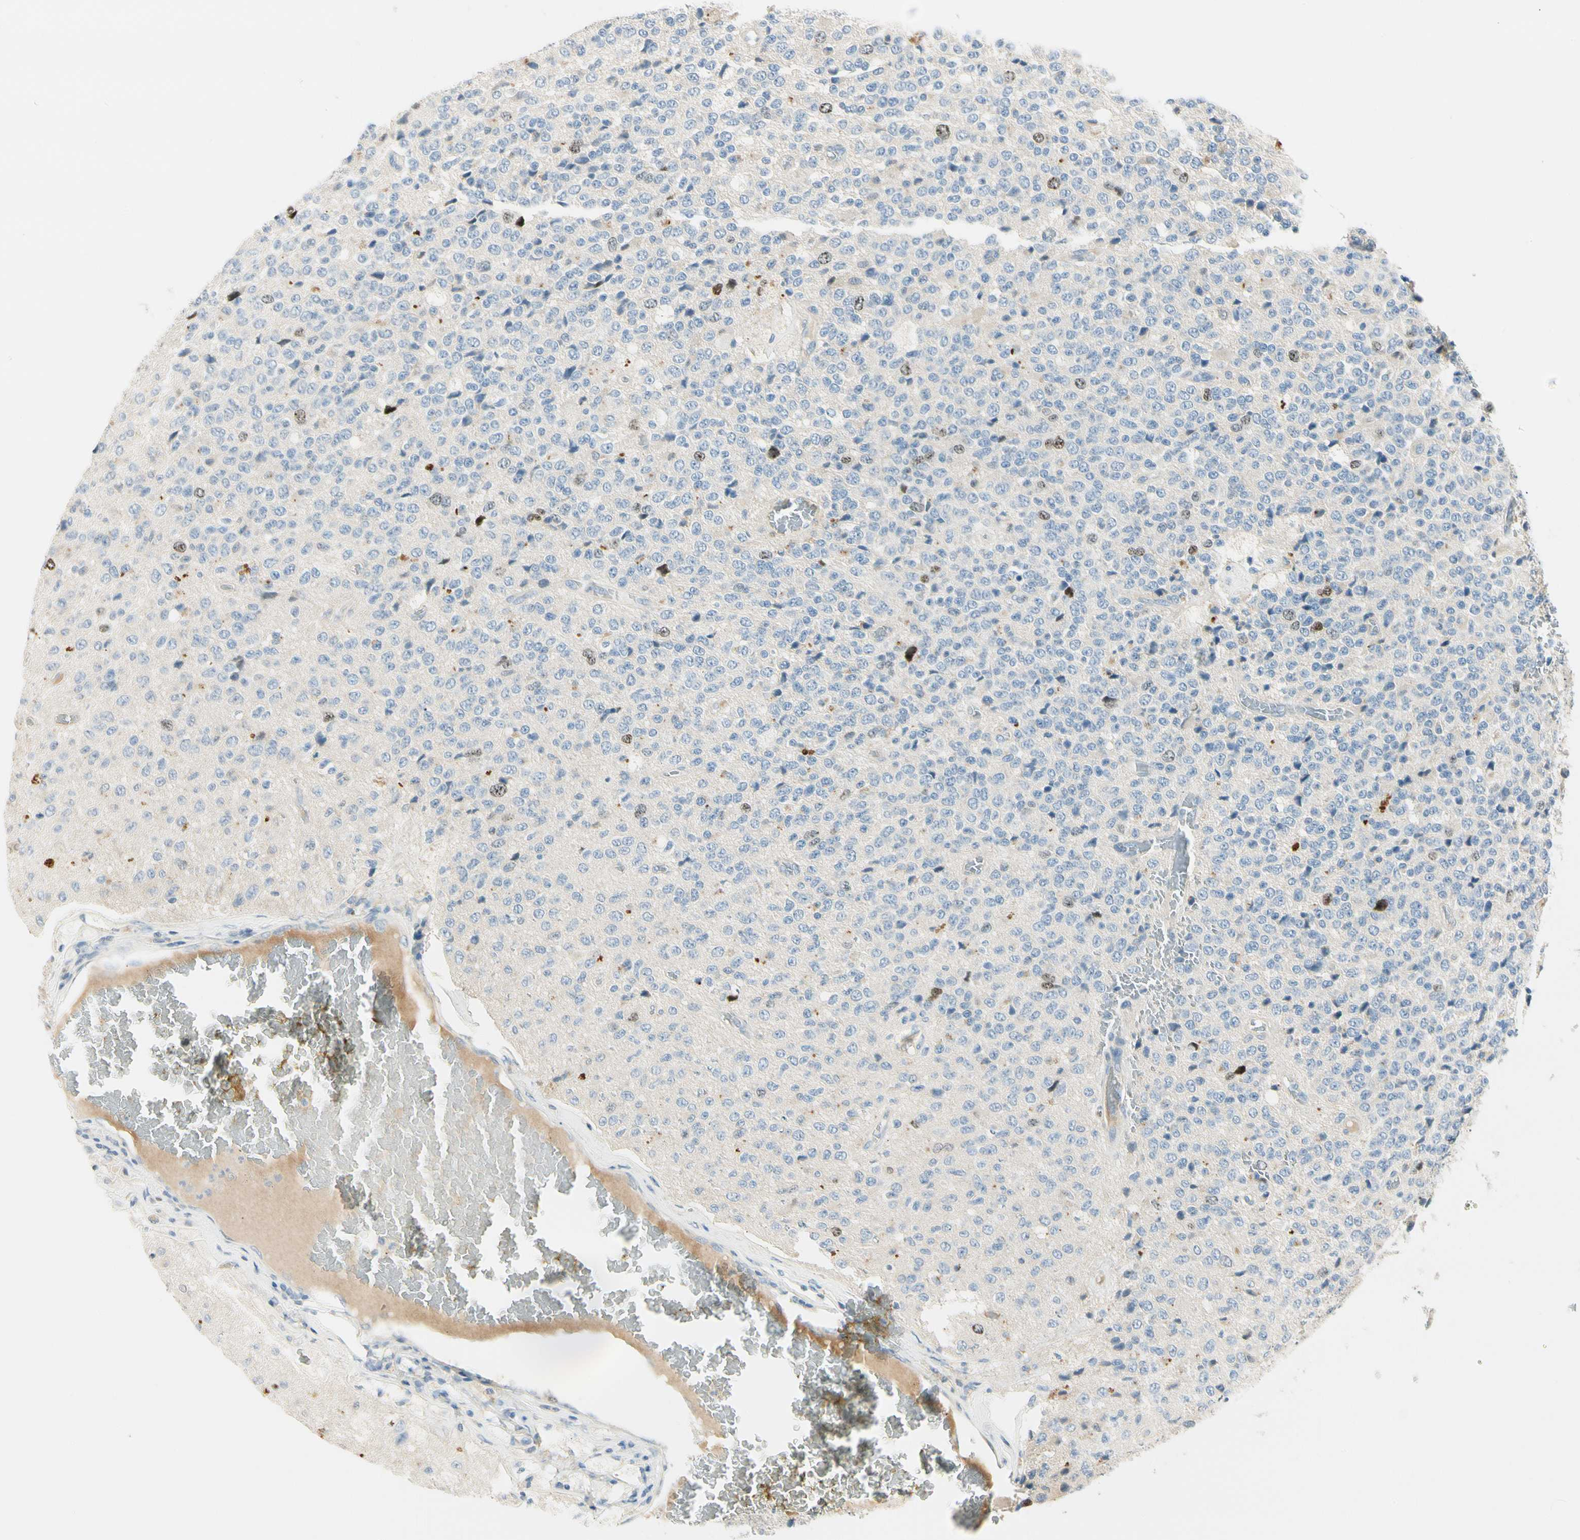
{"staining": {"intensity": "moderate", "quantity": "<25%", "location": "nuclear"}, "tissue": "glioma", "cell_type": "Tumor cells", "image_type": "cancer", "snomed": [{"axis": "morphology", "description": "Glioma, malignant, High grade"}, {"axis": "topography", "description": "pancreas cauda"}], "caption": "This is a micrograph of immunohistochemistry staining of glioma, which shows moderate staining in the nuclear of tumor cells.", "gene": "PITX1", "patient": {"sex": "male", "age": 60}}